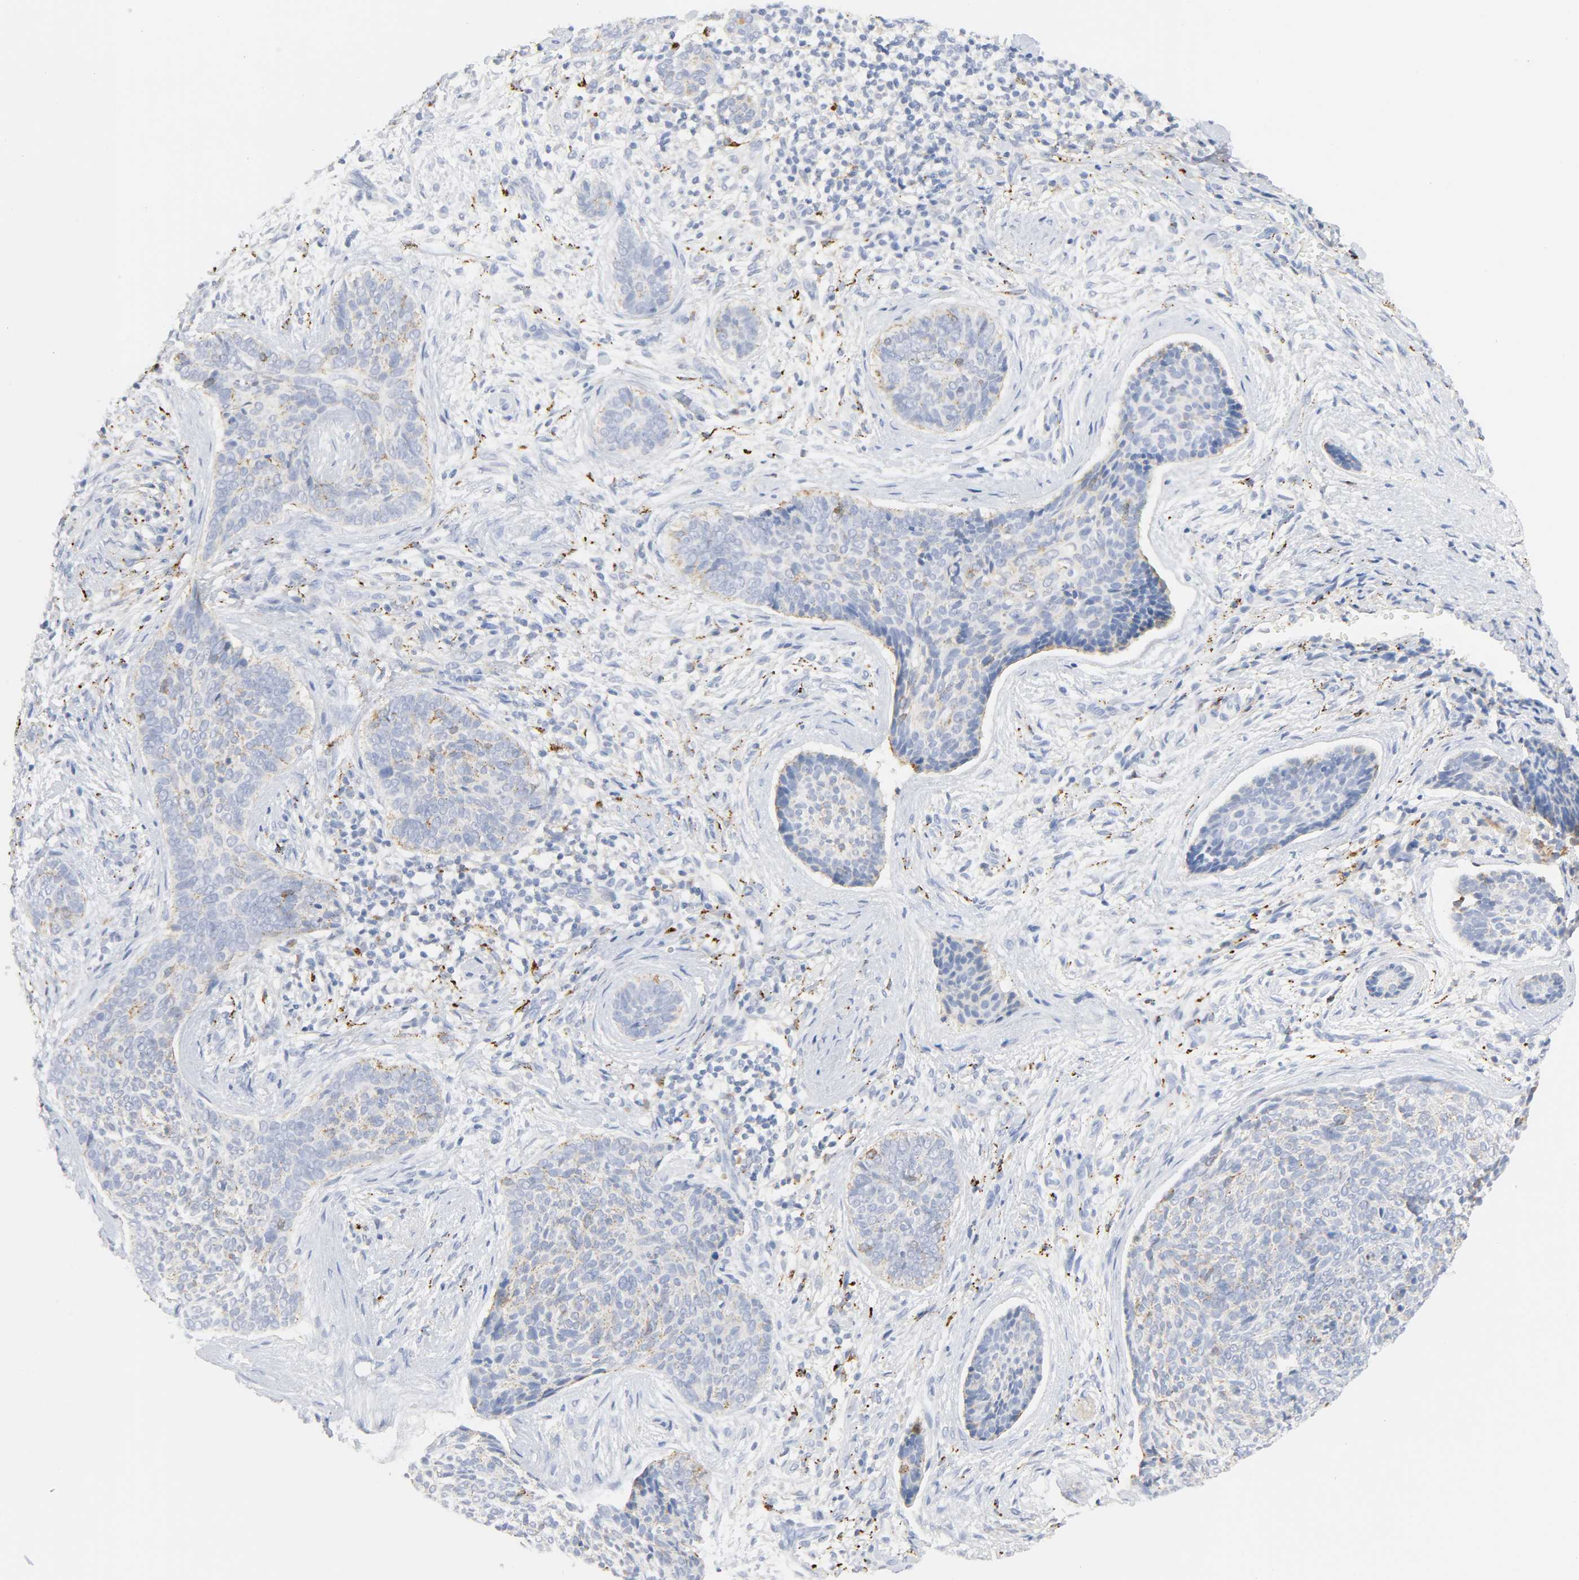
{"staining": {"intensity": "weak", "quantity": "<25%", "location": "cytoplasmic/membranous"}, "tissue": "skin cancer", "cell_type": "Tumor cells", "image_type": "cancer", "snomed": [{"axis": "morphology", "description": "Normal tissue, NOS"}, {"axis": "morphology", "description": "Basal cell carcinoma"}, {"axis": "topography", "description": "Skin"}], "caption": "IHC image of neoplastic tissue: skin cancer (basal cell carcinoma) stained with DAB exhibits no significant protein positivity in tumor cells. (Immunohistochemistry, brightfield microscopy, high magnification).", "gene": "MAGEB17", "patient": {"sex": "female", "age": 57}}